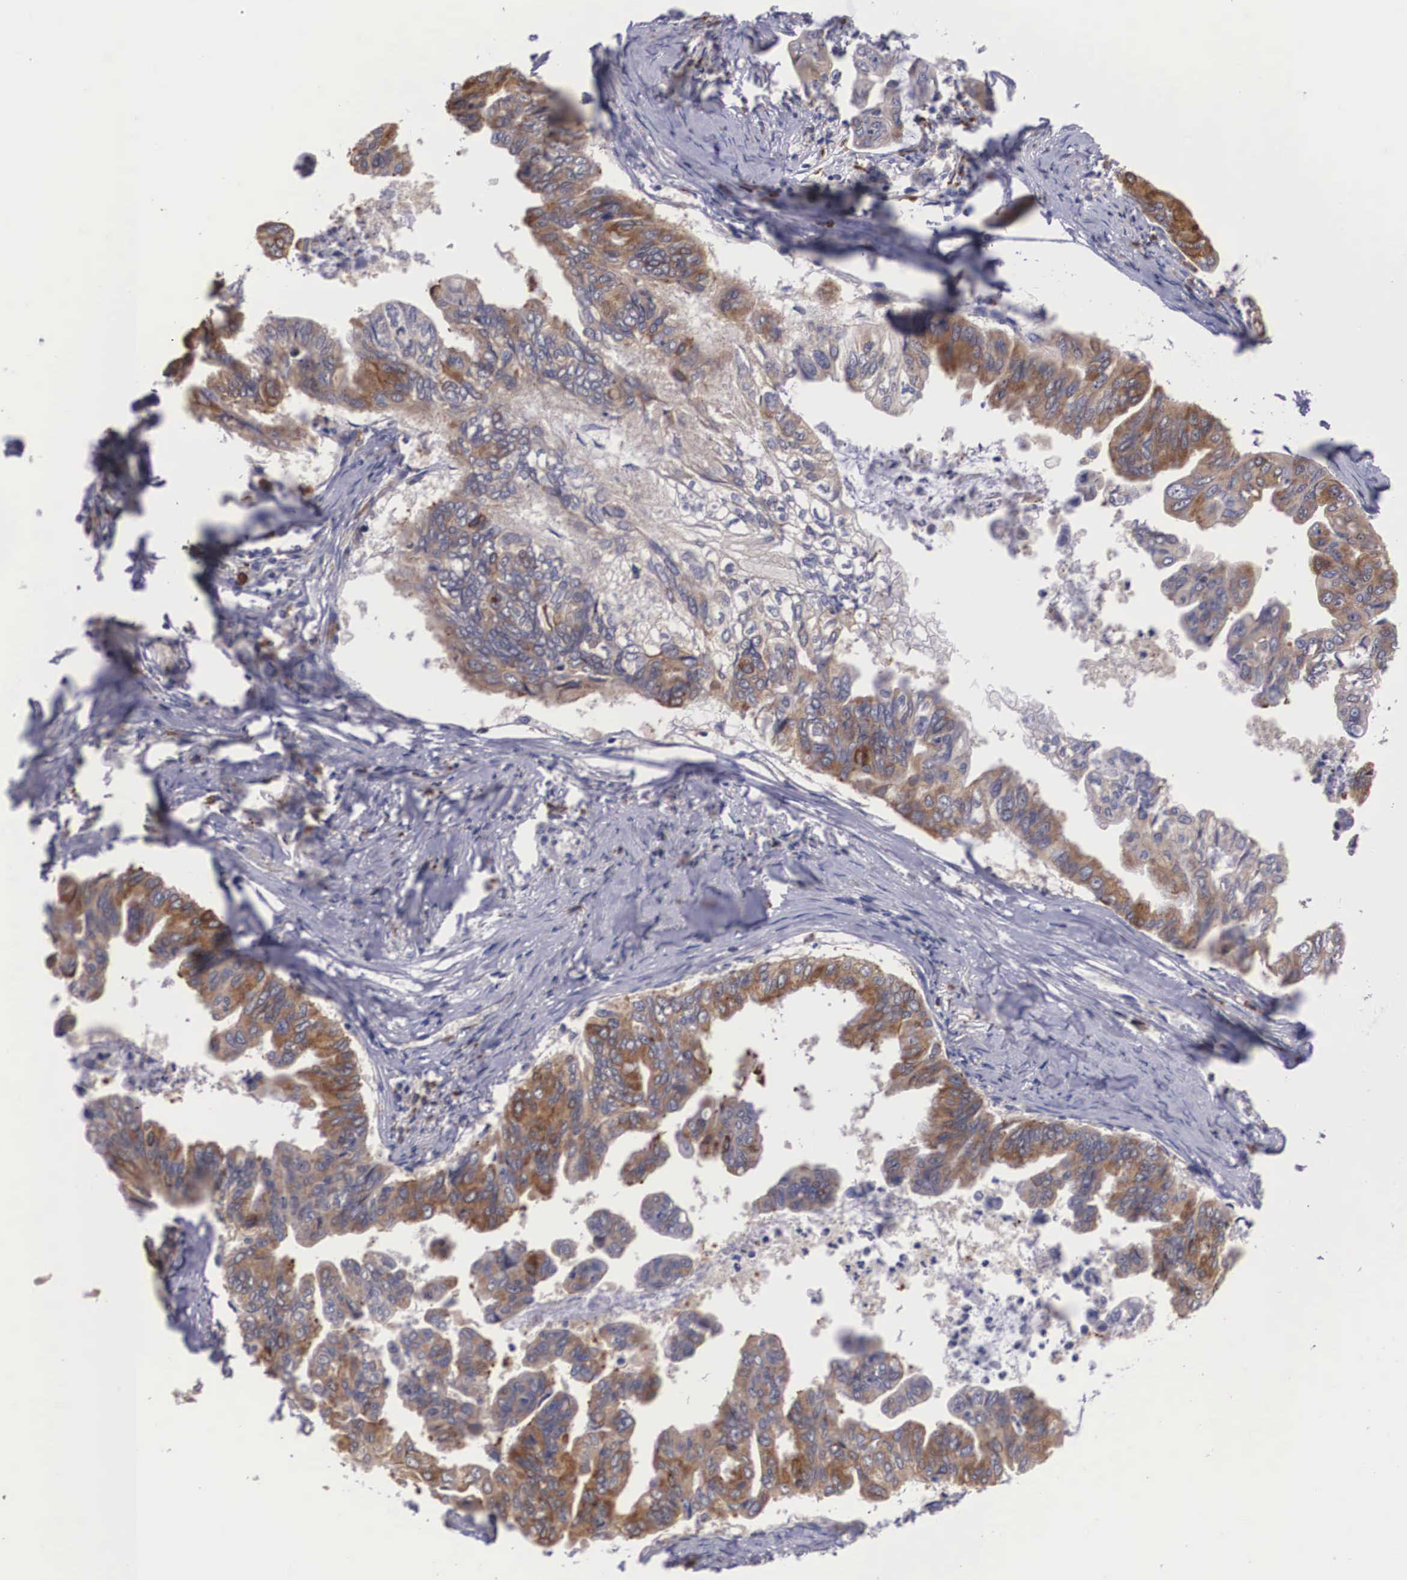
{"staining": {"intensity": "moderate", "quantity": ">75%", "location": "cytoplasmic/membranous"}, "tissue": "stomach cancer", "cell_type": "Tumor cells", "image_type": "cancer", "snomed": [{"axis": "morphology", "description": "Adenocarcinoma, NOS"}, {"axis": "topography", "description": "Stomach, upper"}], "caption": "Tumor cells show medium levels of moderate cytoplasmic/membranous positivity in about >75% of cells in human stomach cancer (adenocarcinoma). The protein is stained brown, and the nuclei are stained in blue (DAB IHC with brightfield microscopy, high magnification).", "gene": "CRELD2", "patient": {"sex": "male", "age": 80}}